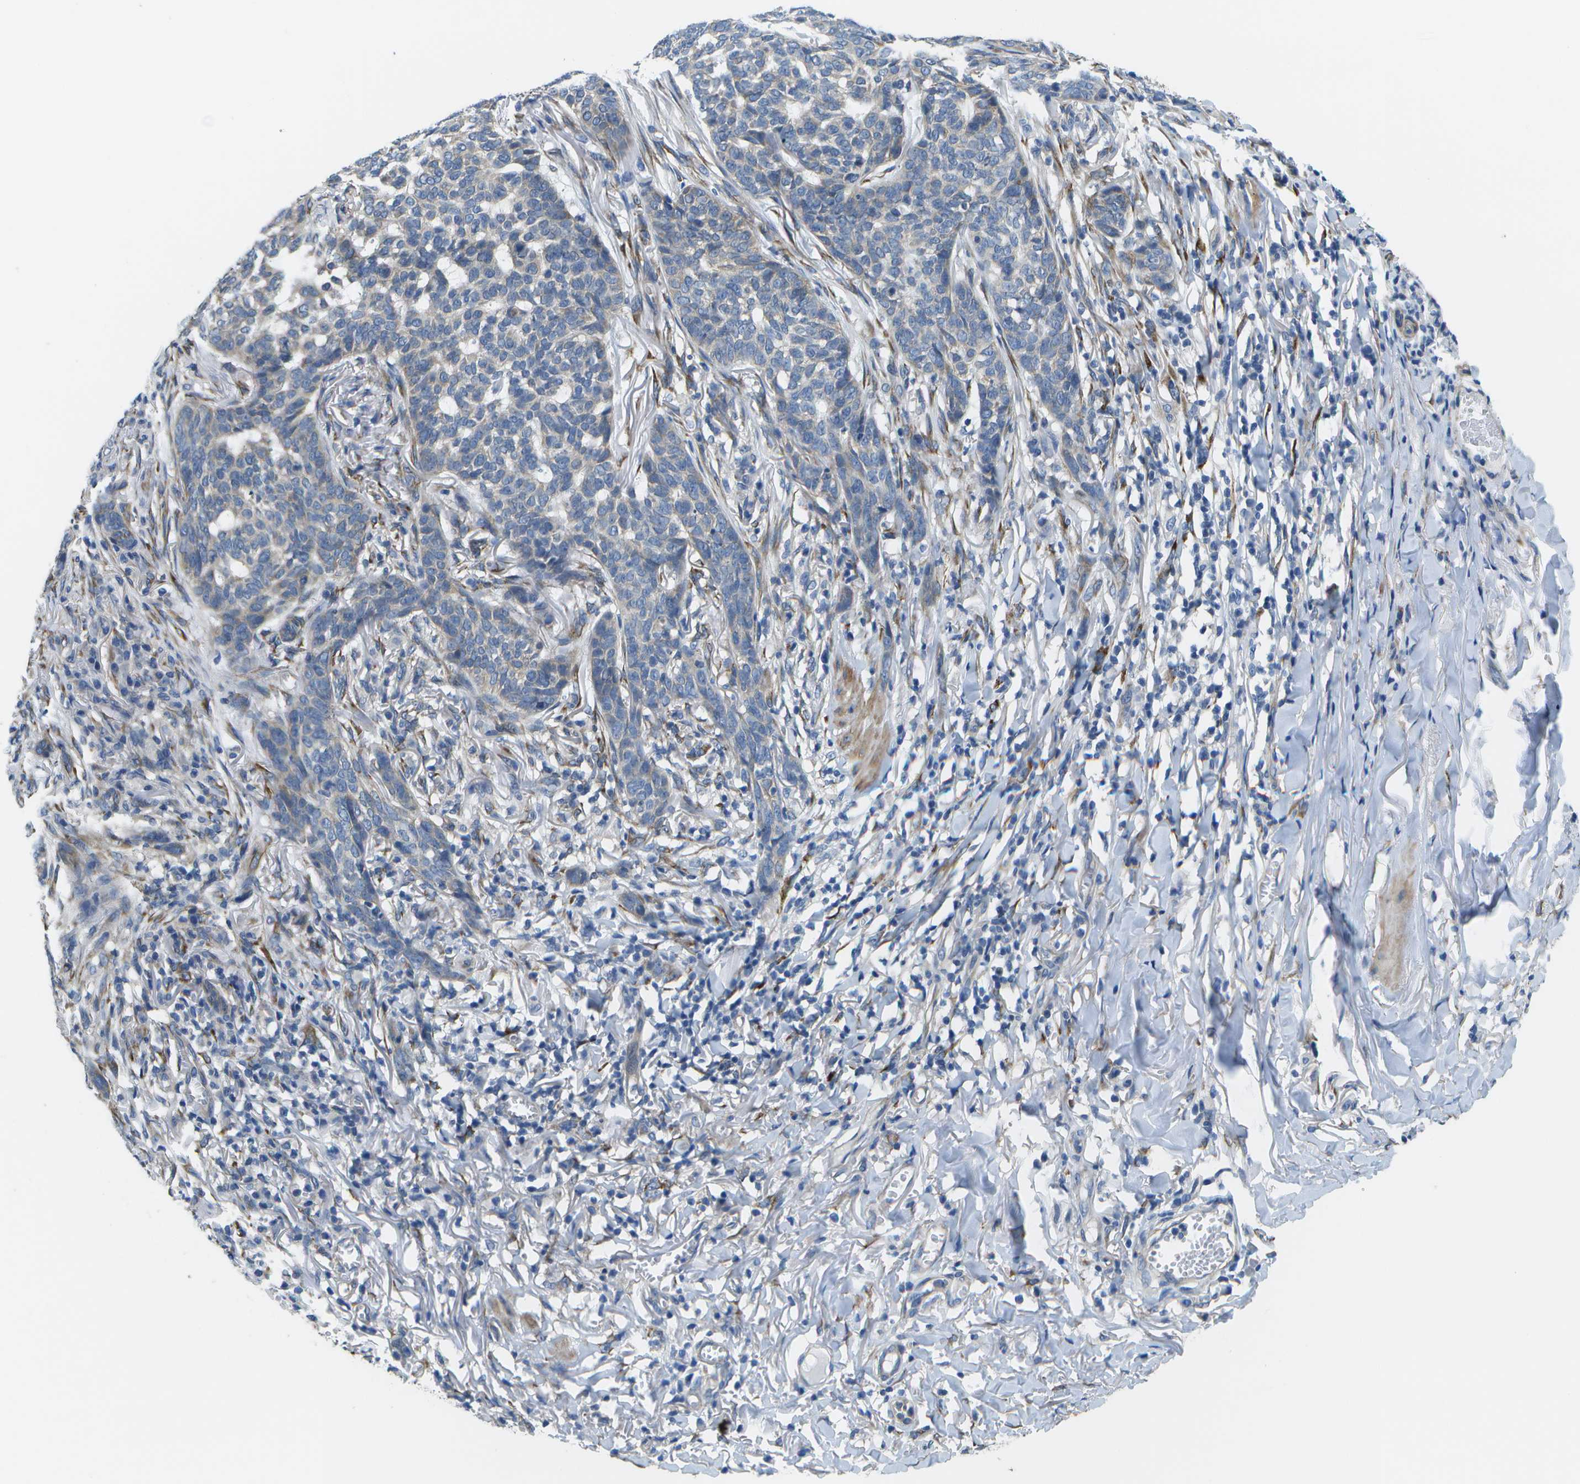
{"staining": {"intensity": "negative", "quantity": "none", "location": "none"}, "tissue": "skin cancer", "cell_type": "Tumor cells", "image_type": "cancer", "snomed": [{"axis": "morphology", "description": "Basal cell carcinoma"}, {"axis": "topography", "description": "Skin"}], "caption": "Photomicrograph shows no significant protein staining in tumor cells of skin basal cell carcinoma. The staining was performed using DAB to visualize the protein expression in brown, while the nuclei were stained in blue with hematoxylin (Magnification: 20x).", "gene": "P3H1", "patient": {"sex": "male", "age": 85}}